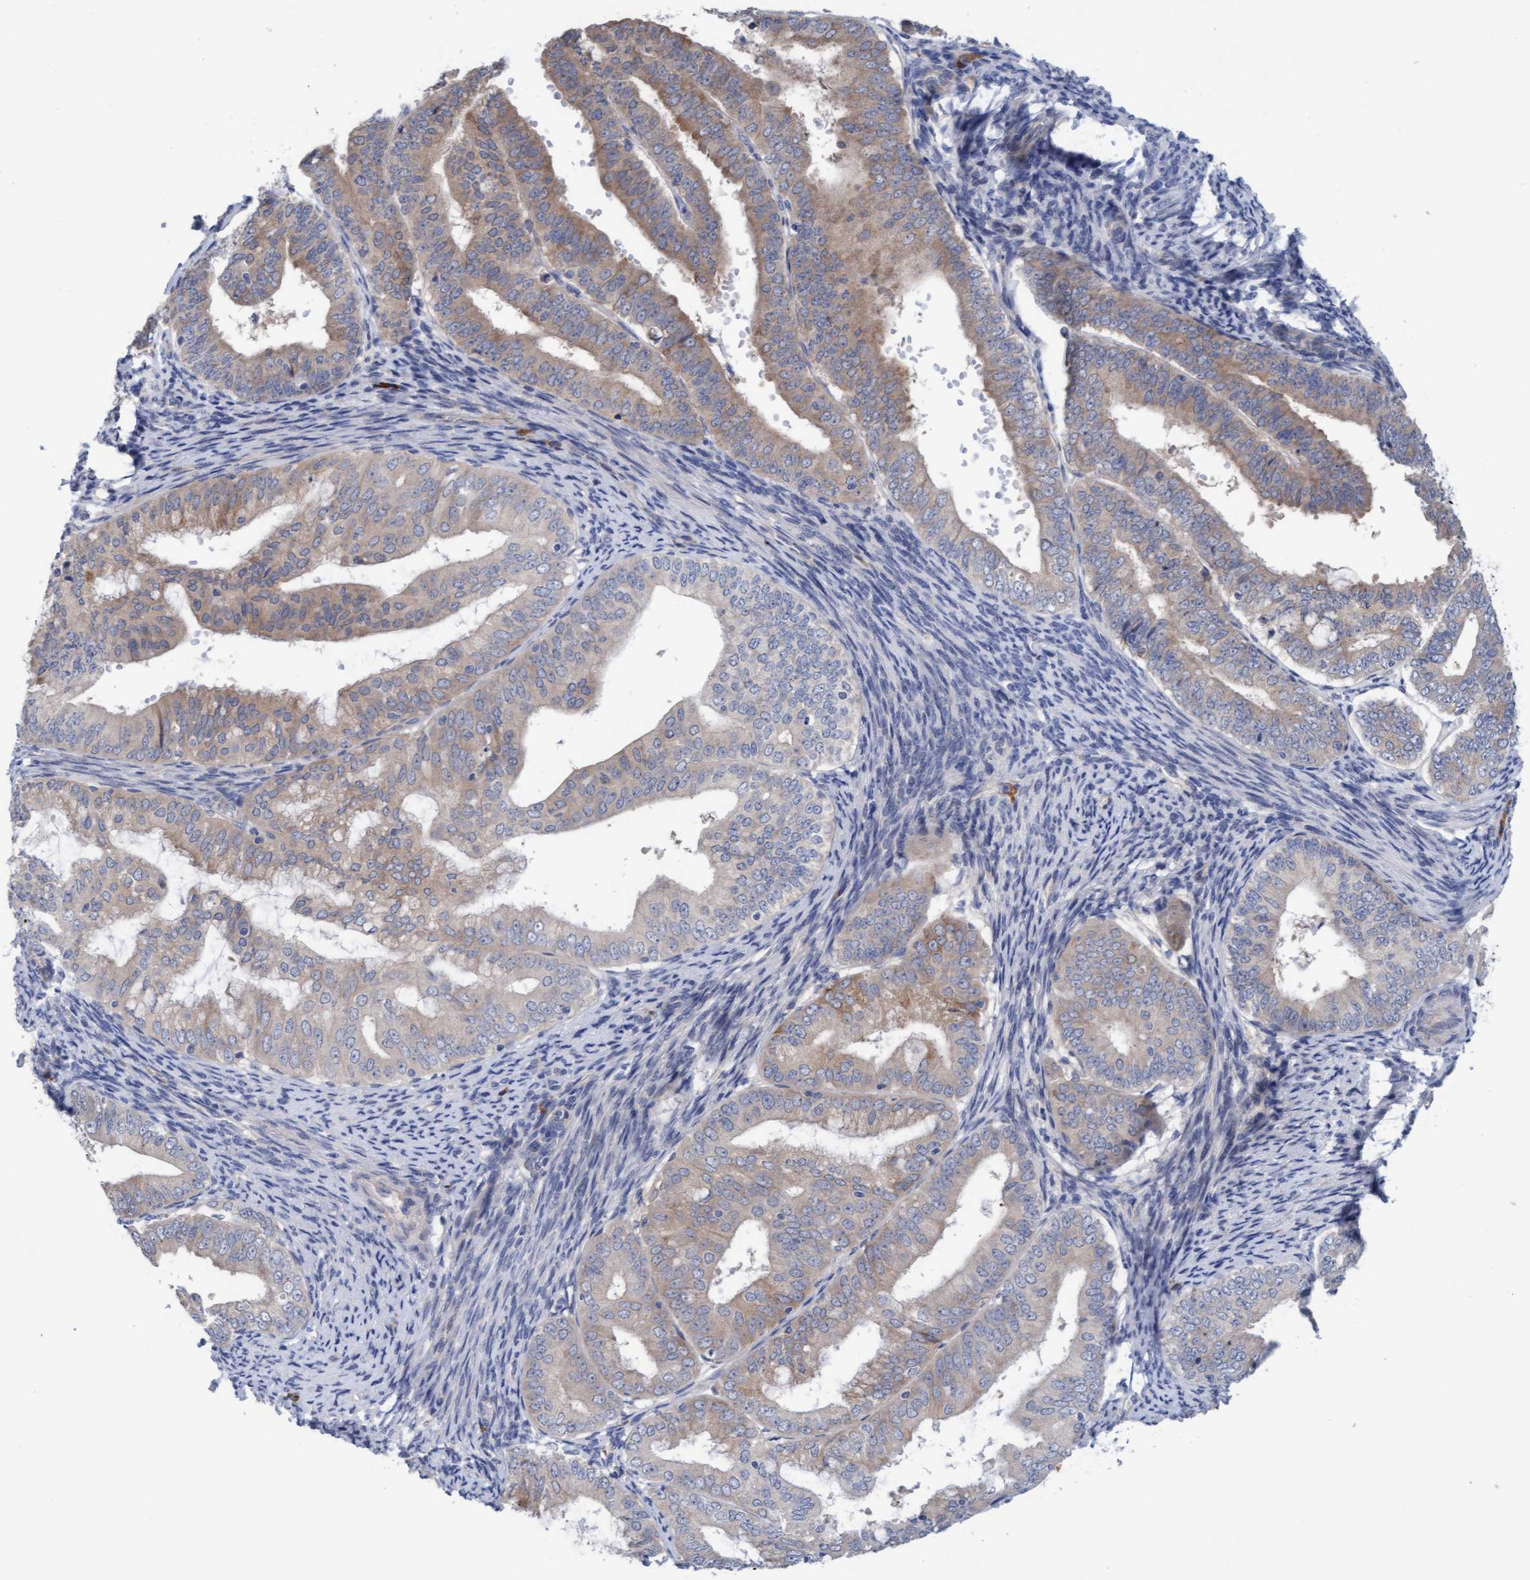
{"staining": {"intensity": "weak", "quantity": "25%-75%", "location": "cytoplasmic/membranous"}, "tissue": "endometrial cancer", "cell_type": "Tumor cells", "image_type": "cancer", "snomed": [{"axis": "morphology", "description": "Adenocarcinoma, NOS"}, {"axis": "topography", "description": "Endometrium"}], "caption": "The micrograph shows a brown stain indicating the presence of a protein in the cytoplasmic/membranous of tumor cells in endometrial cancer (adenocarcinoma).", "gene": "PLCD1", "patient": {"sex": "female", "age": 63}}